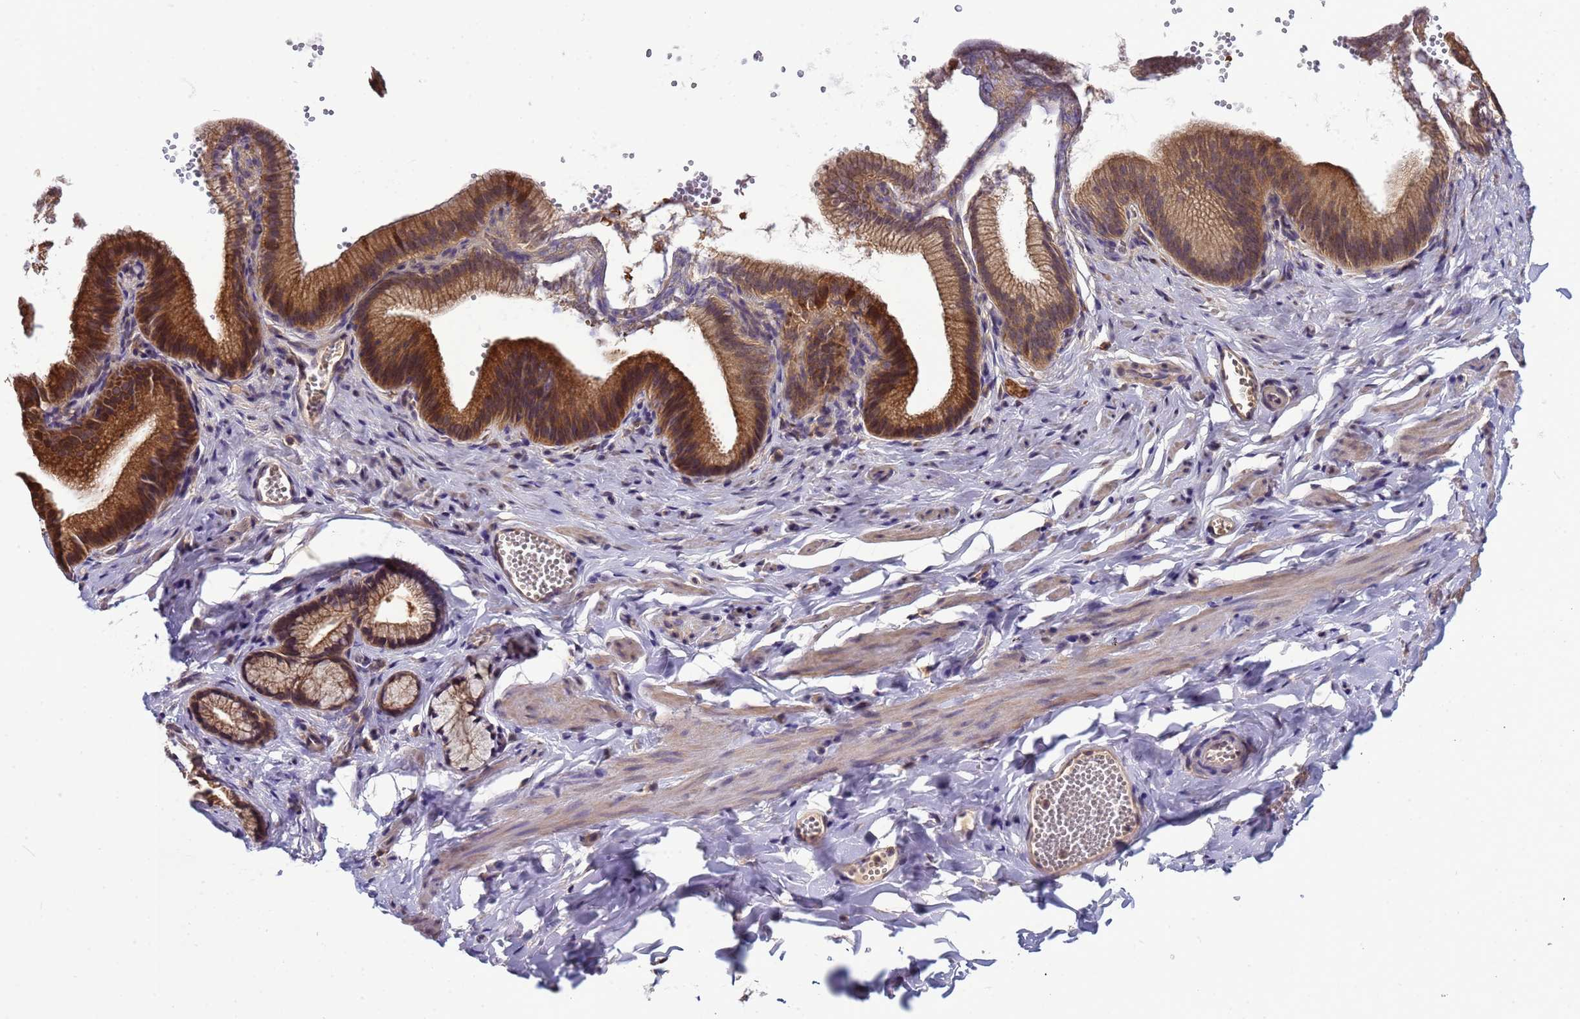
{"staining": {"intensity": "weak", "quantity": ">75%", "location": "cytoplasmic/membranous"}, "tissue": "adipose tissue", "cell_type": "Adipocytes", "image_type": "normal", "snomed": [{"axis": "morphology", "description": "Normal tissue, NOS"}, {"axis": "topography", "description": "Gallbladder"}, {"axis": "topography", "description": "Peripheral nerve tissue"}], "caption": "The micrograph shows a brown stain indicating the presence of a protein in the cytoplasmic/membranous of adipocytes in adipose tissue. The staining is performed using DAB brown chromogen to label protein expression. The nuclei are counter-stained blue using hematoxylin.", "gene": "ELMOD2", "patient": {"sex": "male", "age": 38}}